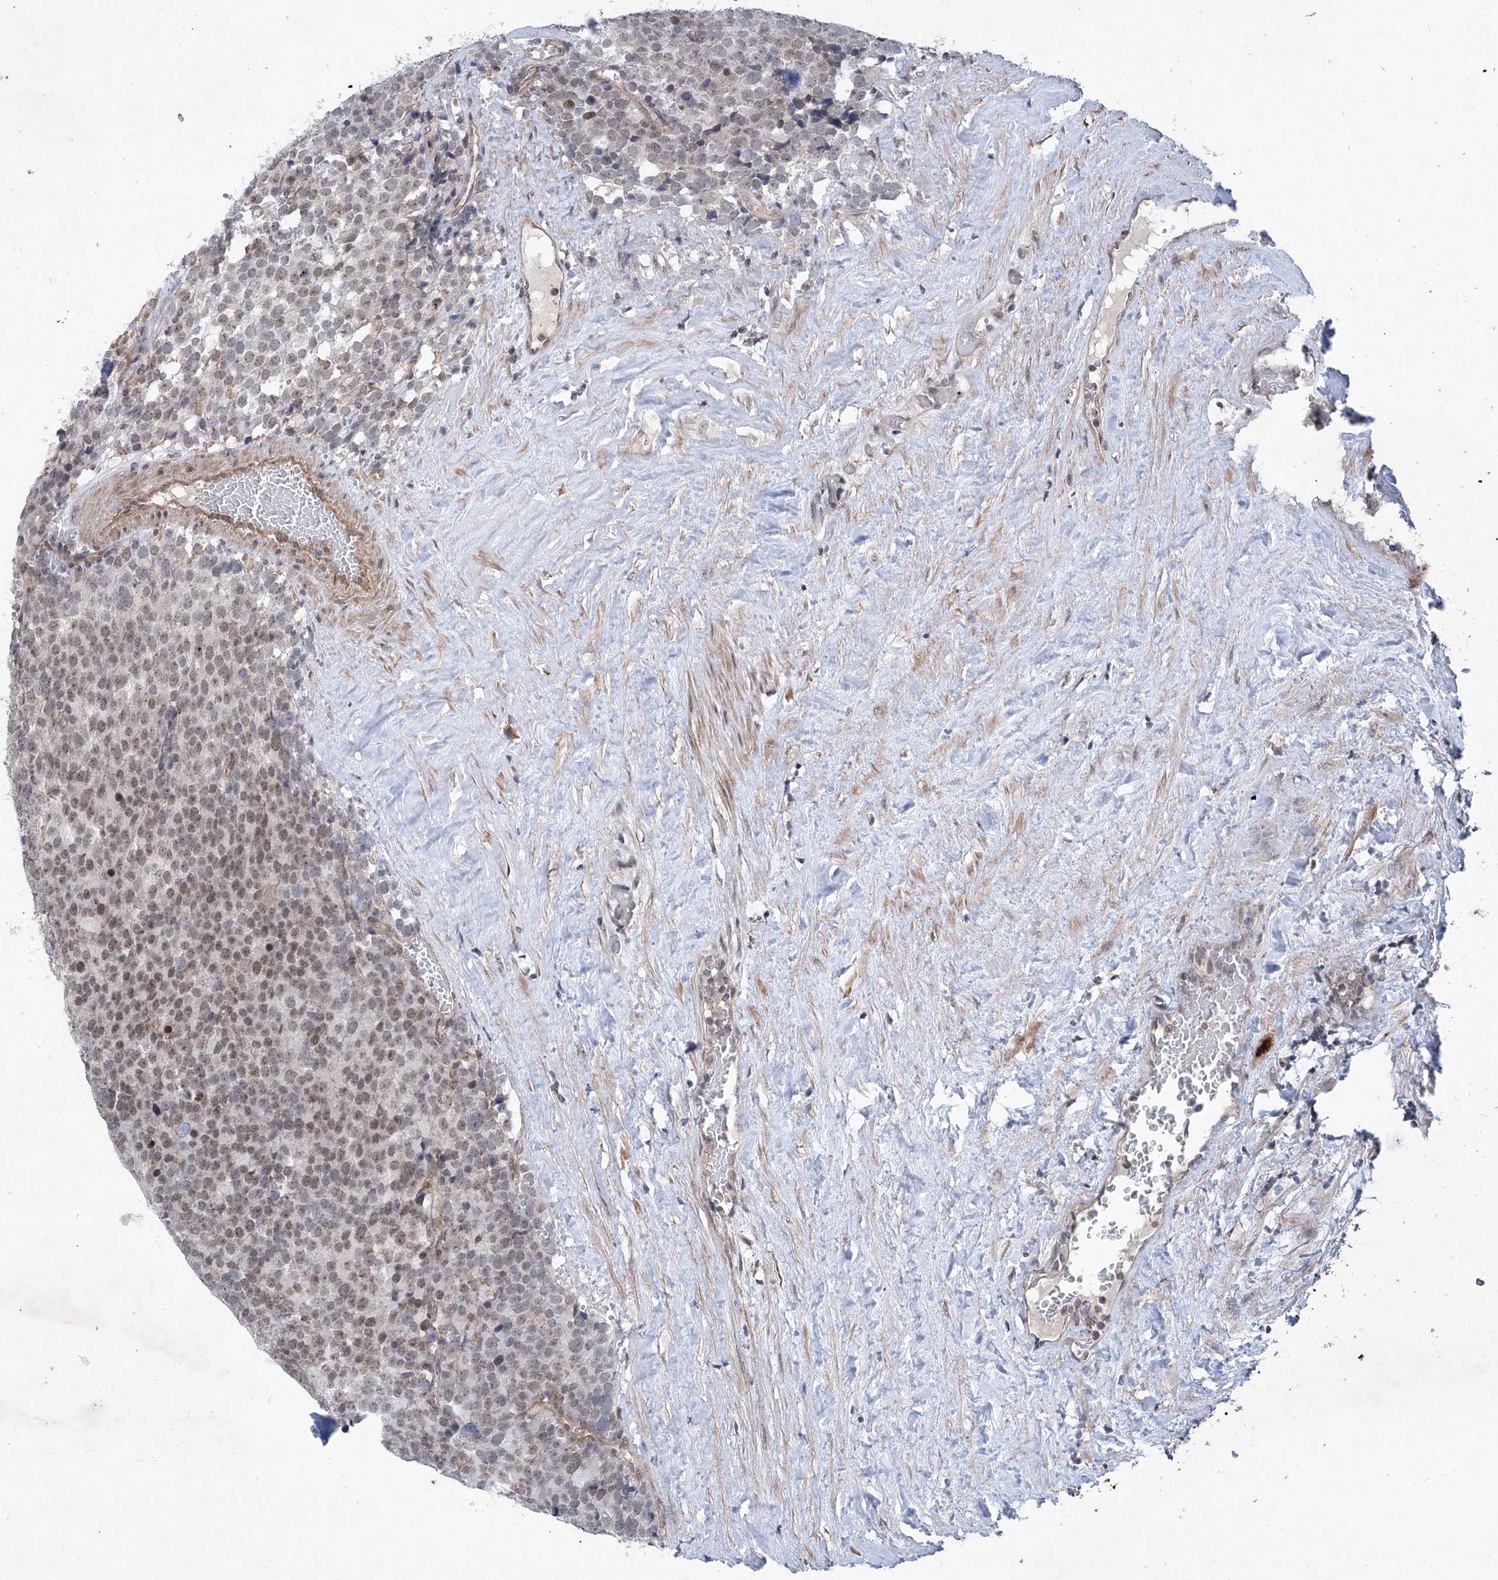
{"staining": {"intensity": "moderate", "quantity": ">75%", "location": "nuclear"}, "tissue": "testis cancer", "cell_type": "Tumor cells", "image_type": "cancer", "snomed": [{"axis": "morphology", "description": "Seminoma, NOS"}, {"axis": "topography", "description": "Testis"}], "caption": "Human testis cancer stained with a protein marker shows moderate staining in tumor cells.", "gene": "KIFC2", "patient": {"sex": "male", "age": 71}}